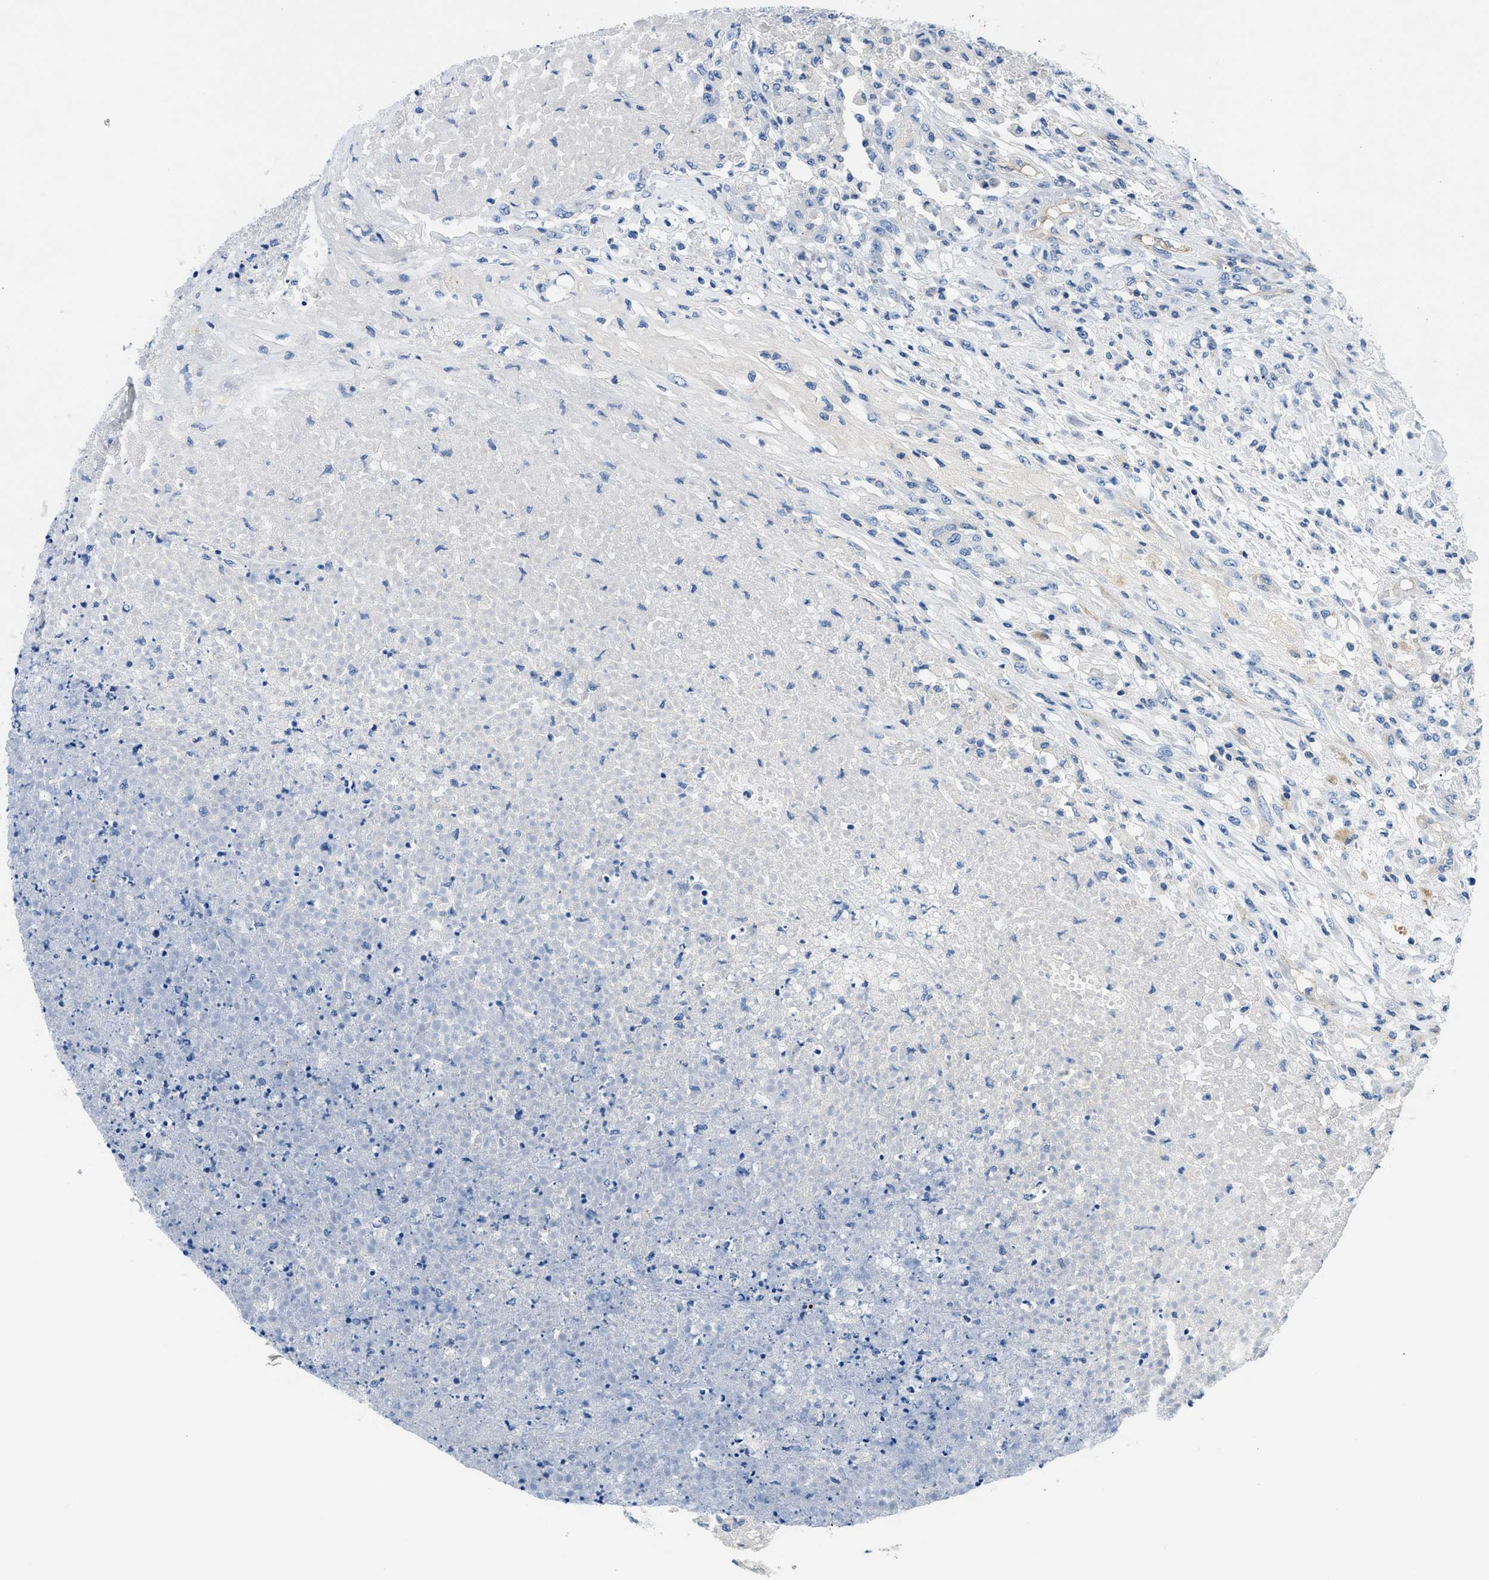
{"staining": {"intensity": "negative", "quantity": "none", "location": "none"}, "tissue": "testis cancer", "cell_type": "Tumor cells", "image_type": "cancer", "snomed": [{"axis": "morphology", "description": "Seminoma, NOS"}, {"axis": "topography", "description": "Testis"}], "caption": "Protein analysis of seminoma (testis) reveals no significant positivity in tumor cells. Brightfield microscopy of IHC stained with DAB (brown) and hematoxylin (blue), captured at high magnification.", "gene": "ORAI1", "patient": {"sex": "male", "age": 59}}